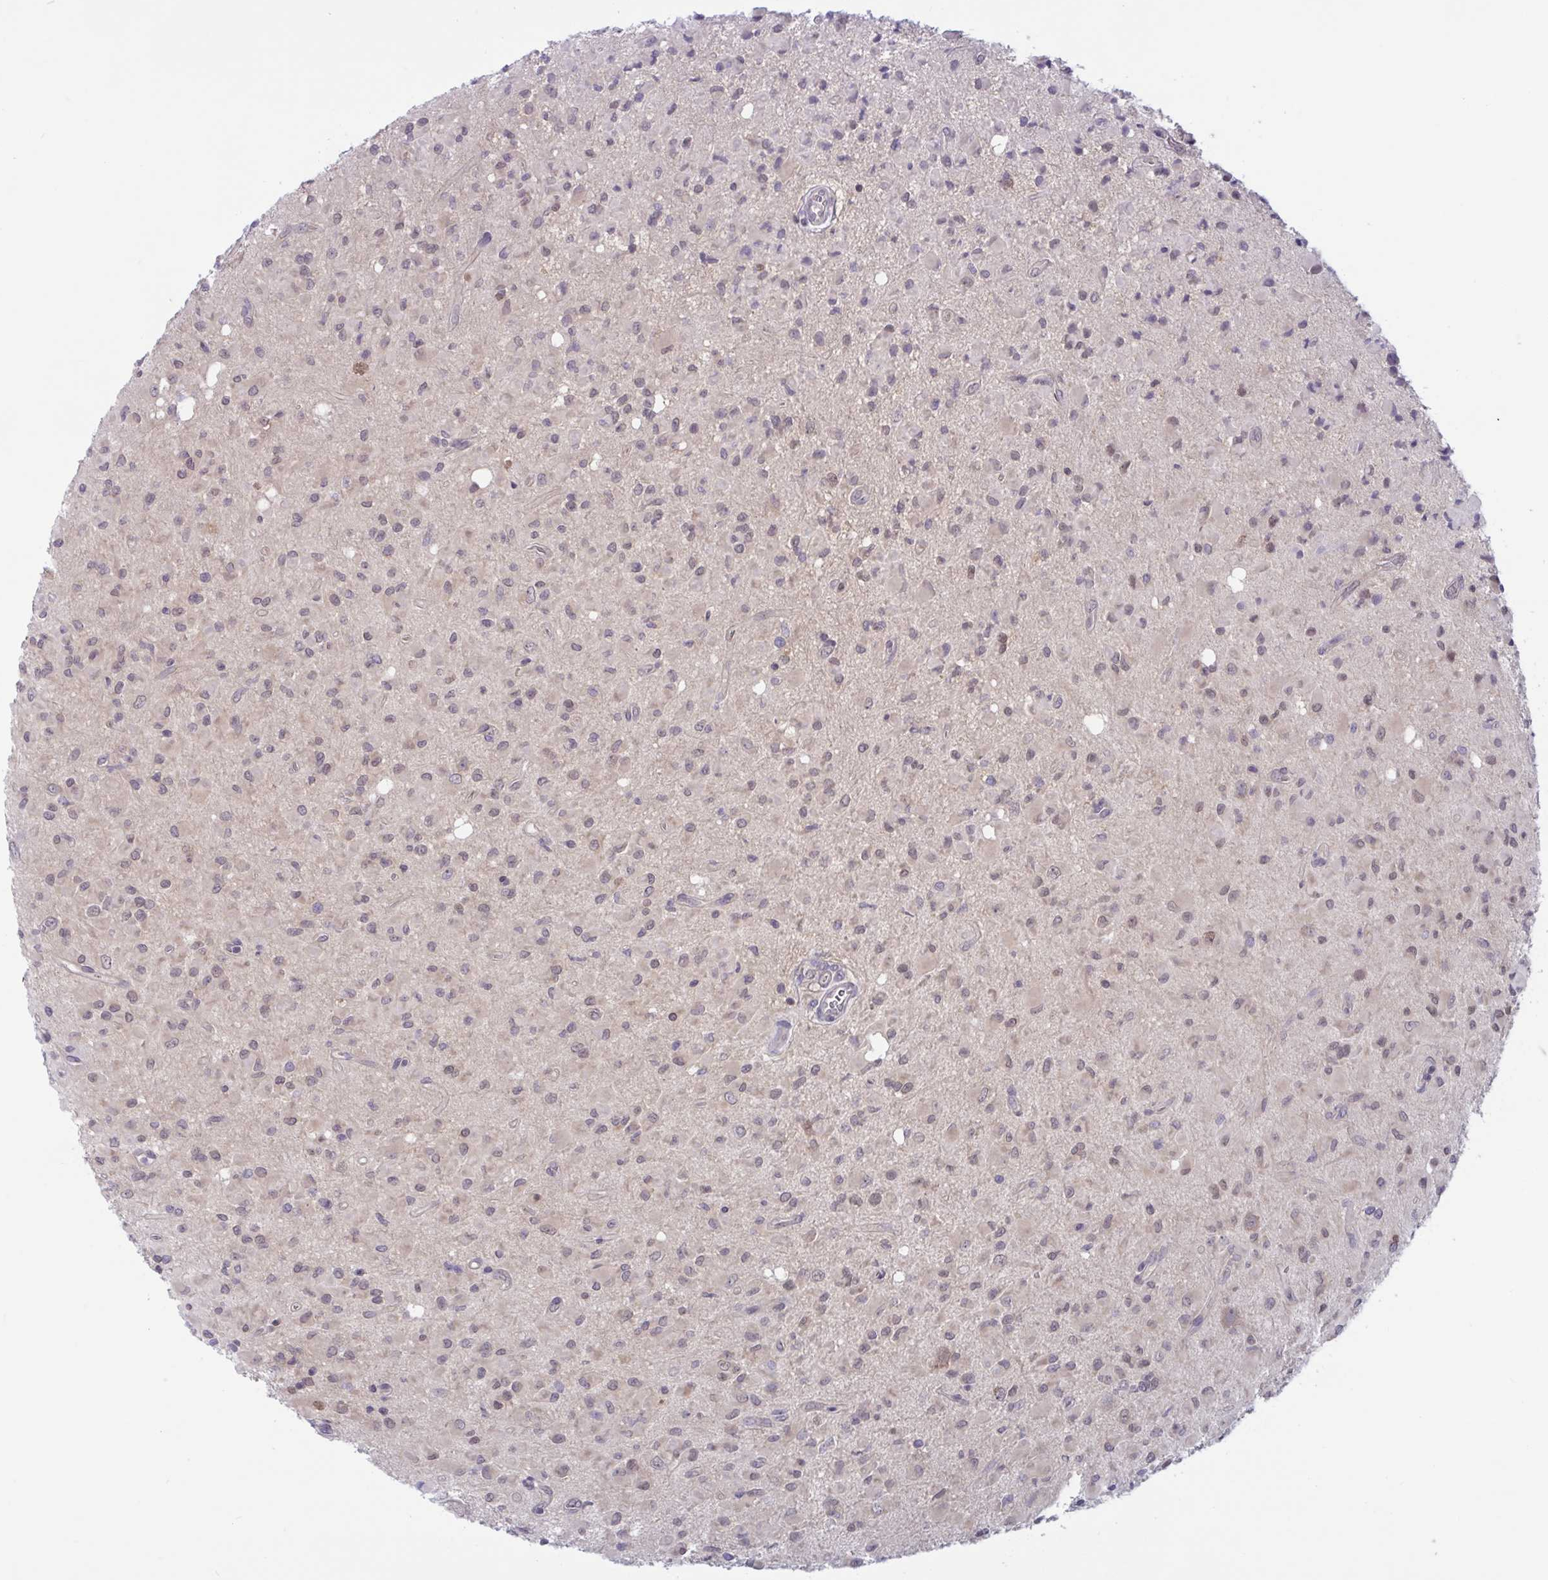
{"staining": {"intensity": "weak", "quantity": "25%-75%", "location": "nuclear"}, "tissue": "glioma", "cell_type": "Tumor cells", "image_type": "cancer", "snomed": [{"axis": "morphology", "description": "Glioma, malignant, Low grade"}, {"axis": "topography", "description": "Brain"}], "caption": "This is a micrograph of IHC staining of glioma, which shows weak positivity in the nuclear of tumor cells.", "gene": "TSN", "patient": {"sex": "female", "age": 33}}